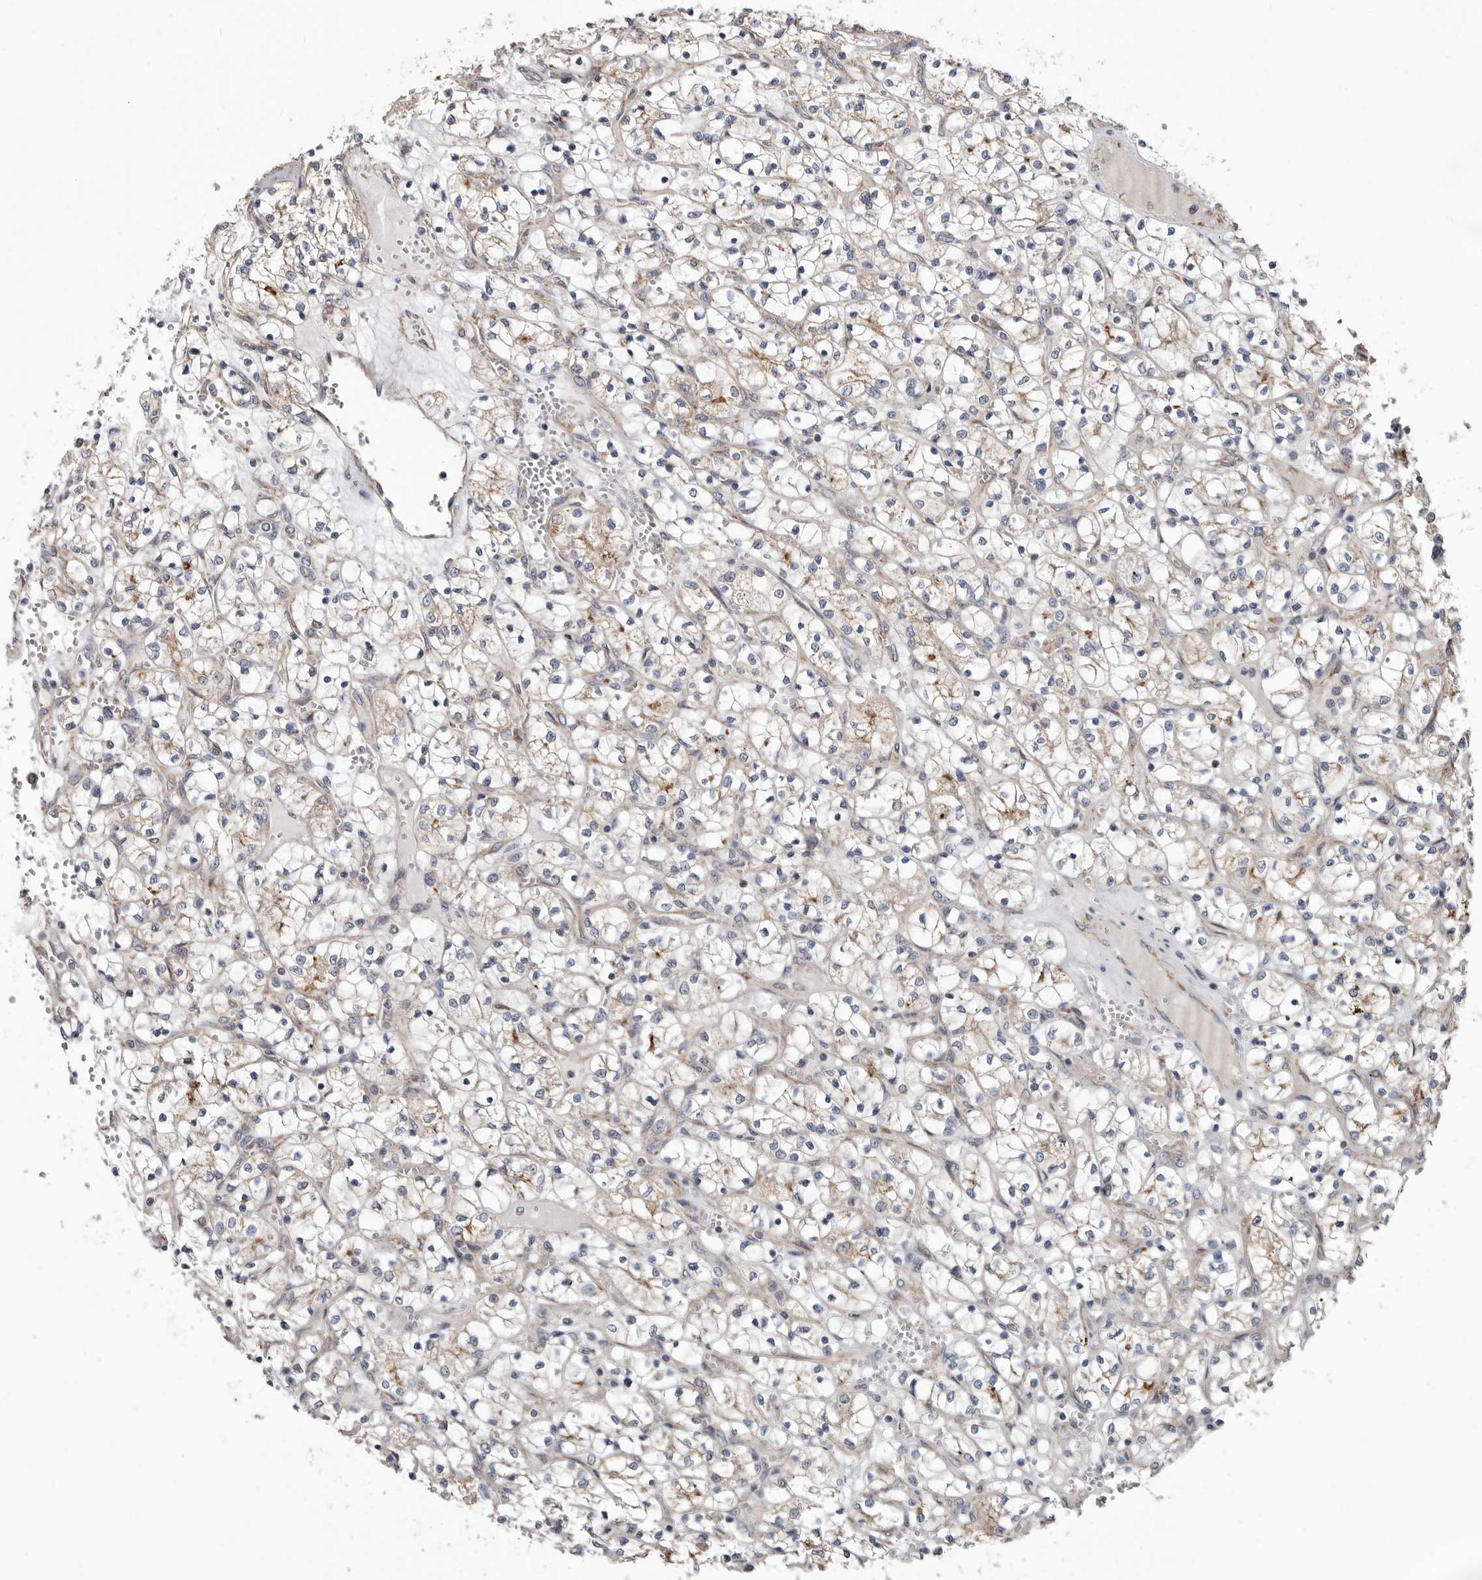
{"staining": {"intensity": "weak", "quantity": "<25%", "location": "cytoplasmic/membranous"}, "tissue": "renal cancer", "cell_type": "Tumor cells", "image_type": "cancer", "snomed": [{"axis": "morphology", "description": "Adenocarcinoma, NOS"}, {"axis": "topography", "description": "Kidney"}], "caption": "Tumor cells are negative for brown protein staining in renal adenocarcinoma.", "gene": "MRPL18", "patient": {"sex": "female", "age": 69}}